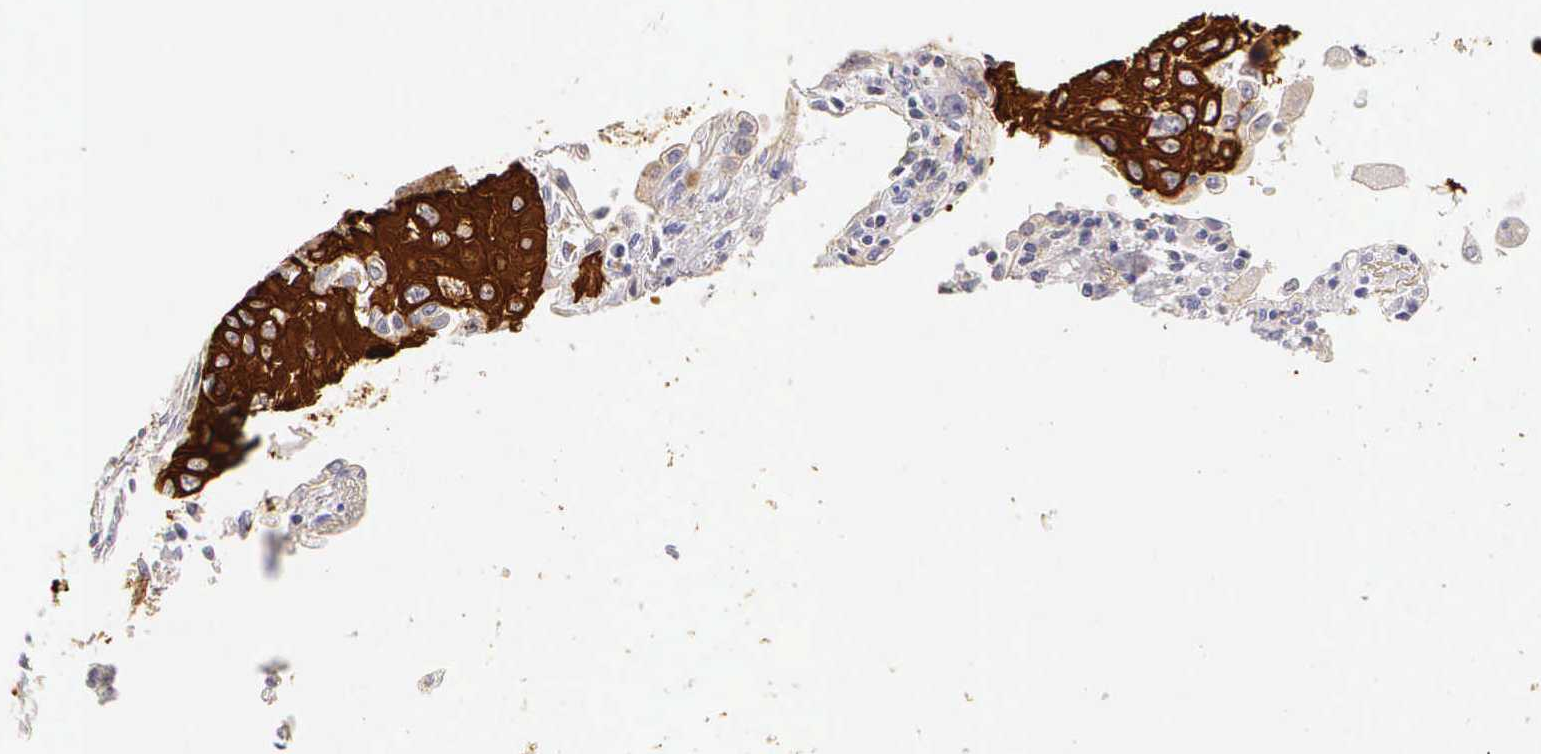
{"staining": {"intensity": "strong", "quantity": ">75%", "location": "cytoplasmic/membranous"}, "tissue": "lung cancer", "cell_type": "Tumor cells", "image_type": "cancer", "snomed": [{"axis": "morphology", "description": "Squamous cell carcinoma, NOS"}, {"axis": "topography", "description": "Lung"}], "caption": "DAB (3,3'-diaminobenzidine) immunohistochemical staining of human lung cancer reveals strong cytoplasmic/membranous protein expression in about >75% of tumor cells.", "gene": "KRT17", "patient": {"sex": "male", "age": 71}}